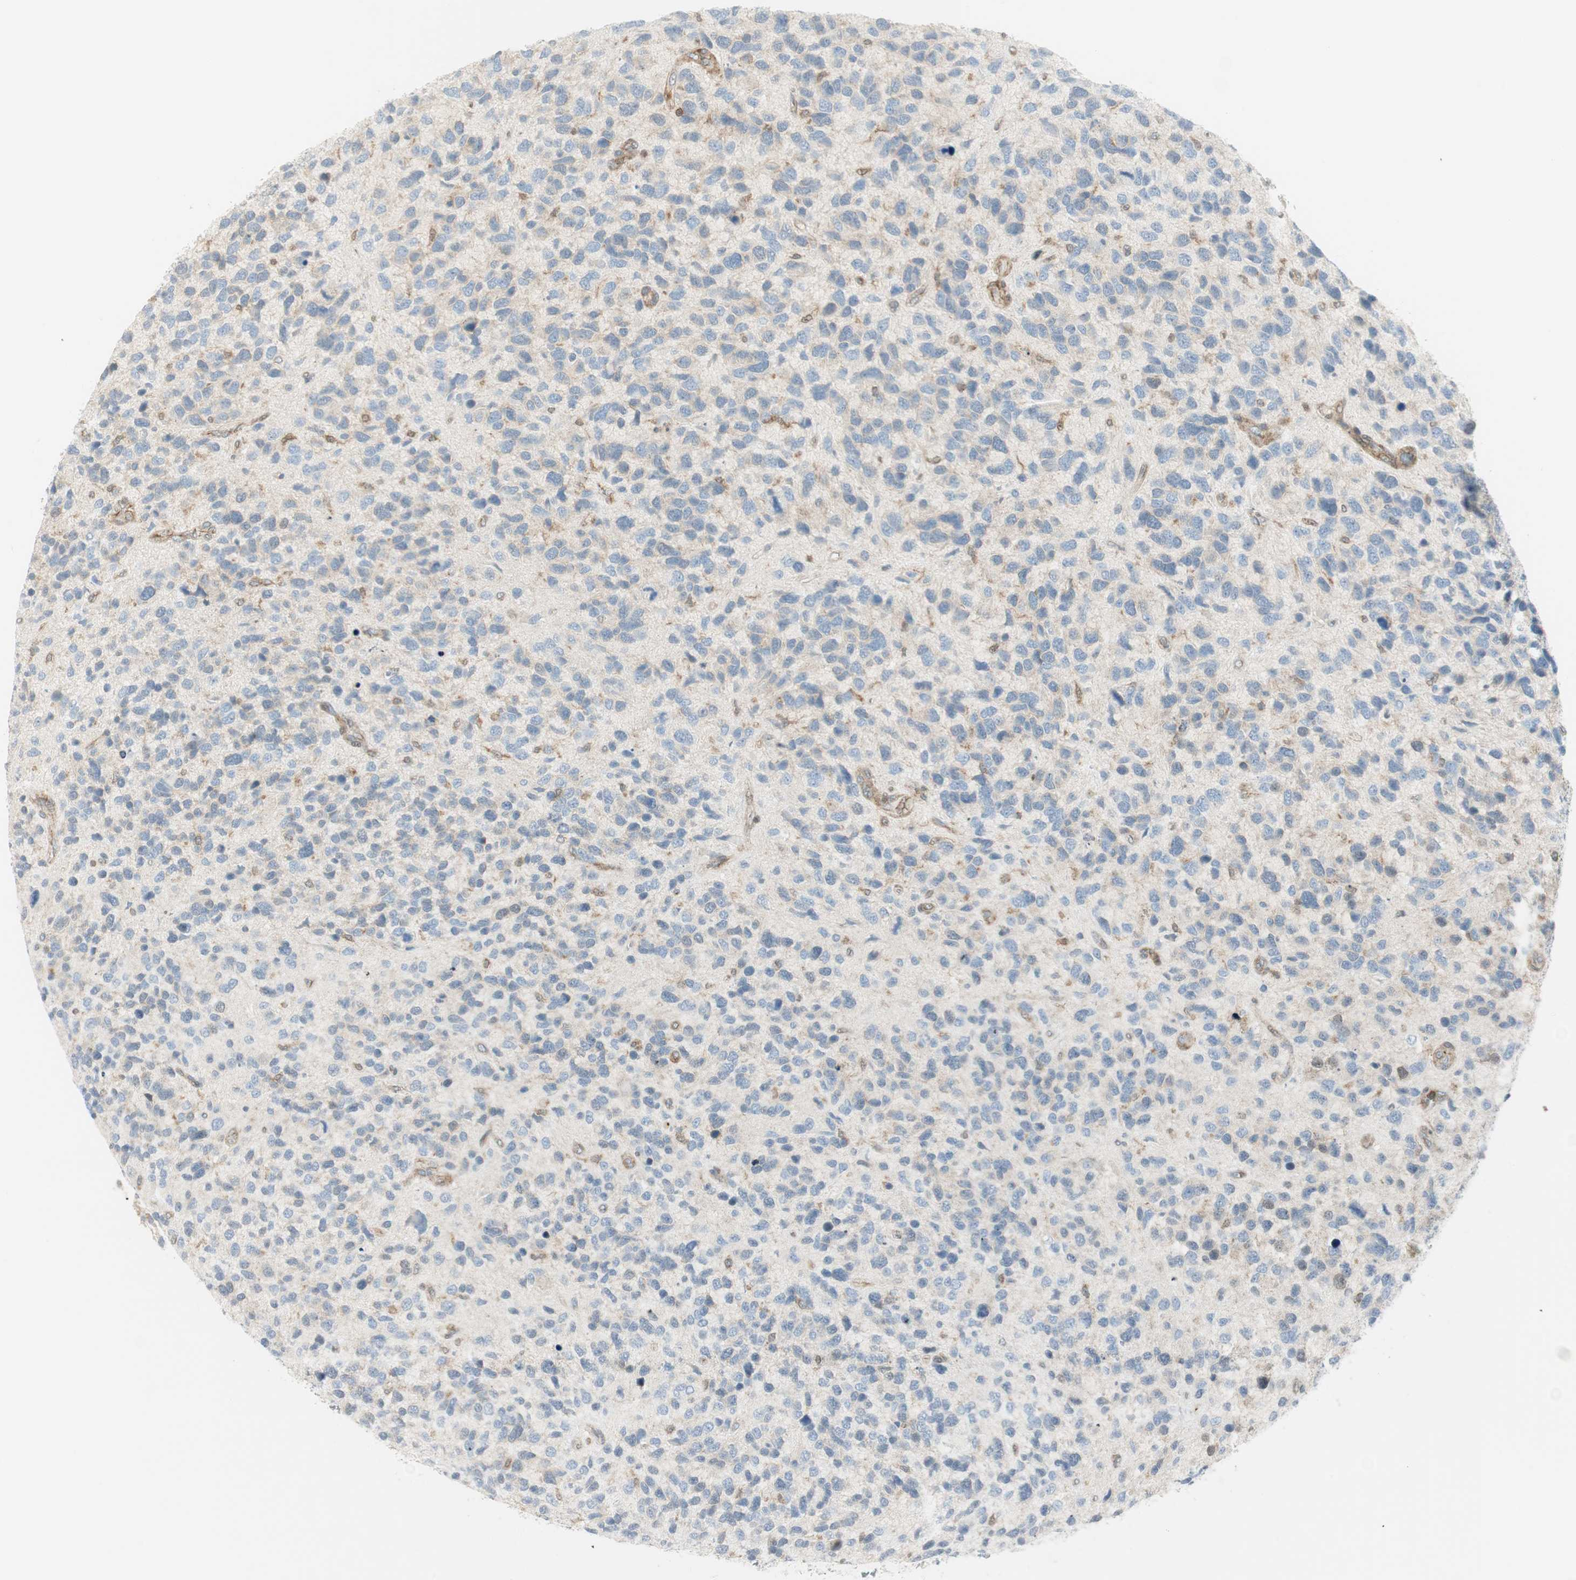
{"staining": {"intensity": "negative", "quantity": "none", "location": "none"}, "tissue": "glioma", "cell_type": "Tumor cells", "image_type": "cancer", "snomed": [{"axis": "morphology", "description": "Glioma, malignant, High grade"}, {"axis": "topography", "description": "Brain"}], "caption": "An immunohistochemistry image of glioma is shown. There is no staining in tumor cells of glioma.", "gene": "PPP1CA", "patient": {"sex": "female", "age": 58}}